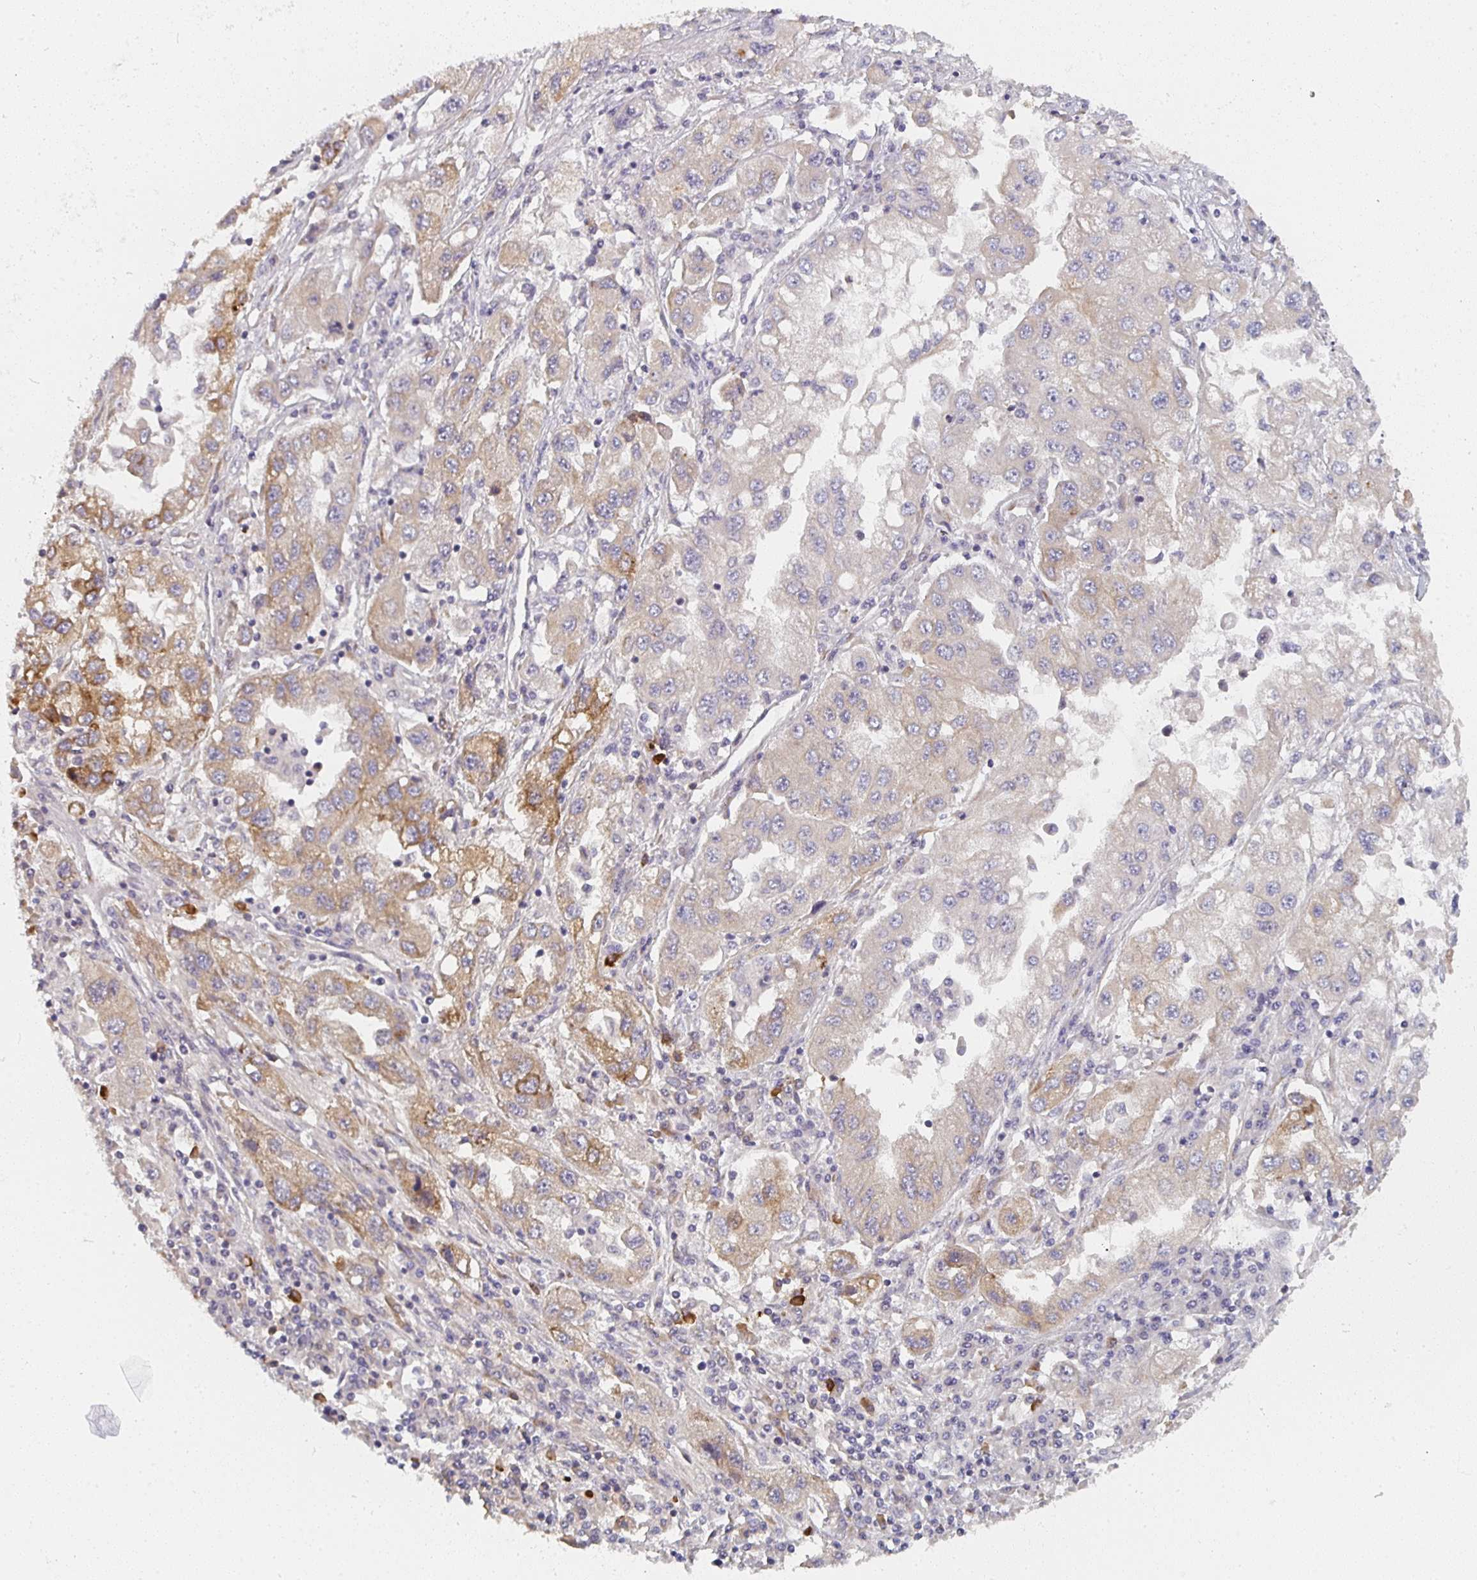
{"staining": {"intensity": "moderate", "quantity": "<25%", "location": "cytoplasmic/membranous"}, "tissue": "lung cancer", "cell_type": "Tumor cells", "image_type": "cancer", "snomed": [{"axis": "morphology", "description": "Adenocarcinoma, NOS"}, {"axis": "morphology", "description": "Adenocarcinoma primary or metastatic"}, {"axis": "topography", "description": "Lung"}], "caption": "Immunohistochemical staining of lung cancer exhibits moderate cytoplasmic/membranous protein expression in approximately <25% of tumor cells.", "gene": "CTHRC1", "patient": {"sex": "male", "age": 74}}